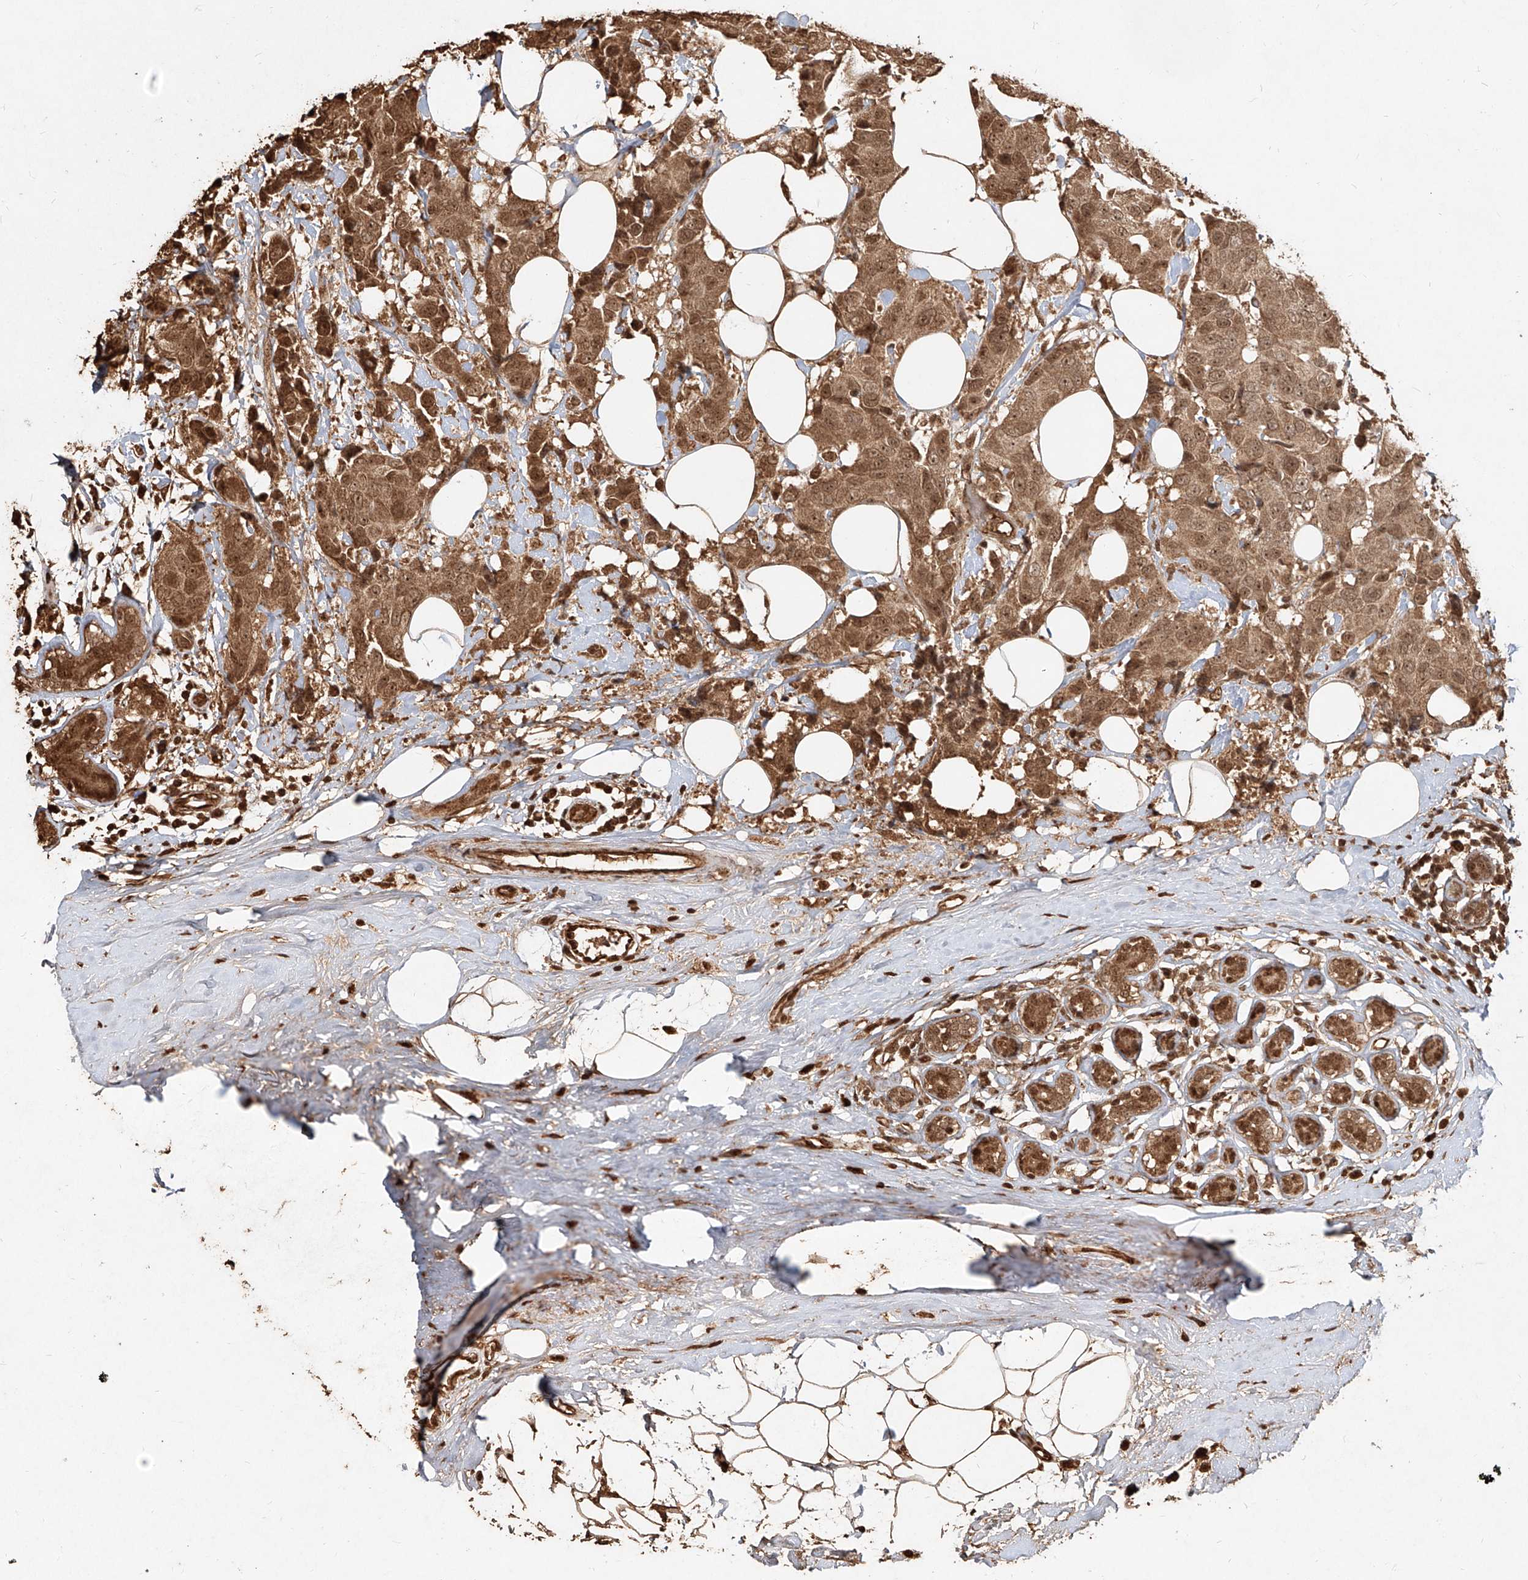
{"staining": {"intensity": "moderate", "quantity": ">75%", "location": "cytoplasmic/membranous,nuclear"}, "tissue": "breast cancer", "cell_type": "Tumor cells", "image_type": "cancer", "snomed": [{"axis": "morphology", "description": "Normal tissue, NOS"}, {"axis": "morphology", "description": "Duct carcinoma"}, {"axis": "topography", "description": "Breast"}], "caption": "This image displays breast cancer stained with immunohistochemistry to label a protein in brown. The cytoplasmic/membranous and nuclear of tumor cells show moderate positivity for the protein. Nuclei are counter-stained blue.", "gene": "UBE2K", "patient": {"sex": "female", "age": 39}}